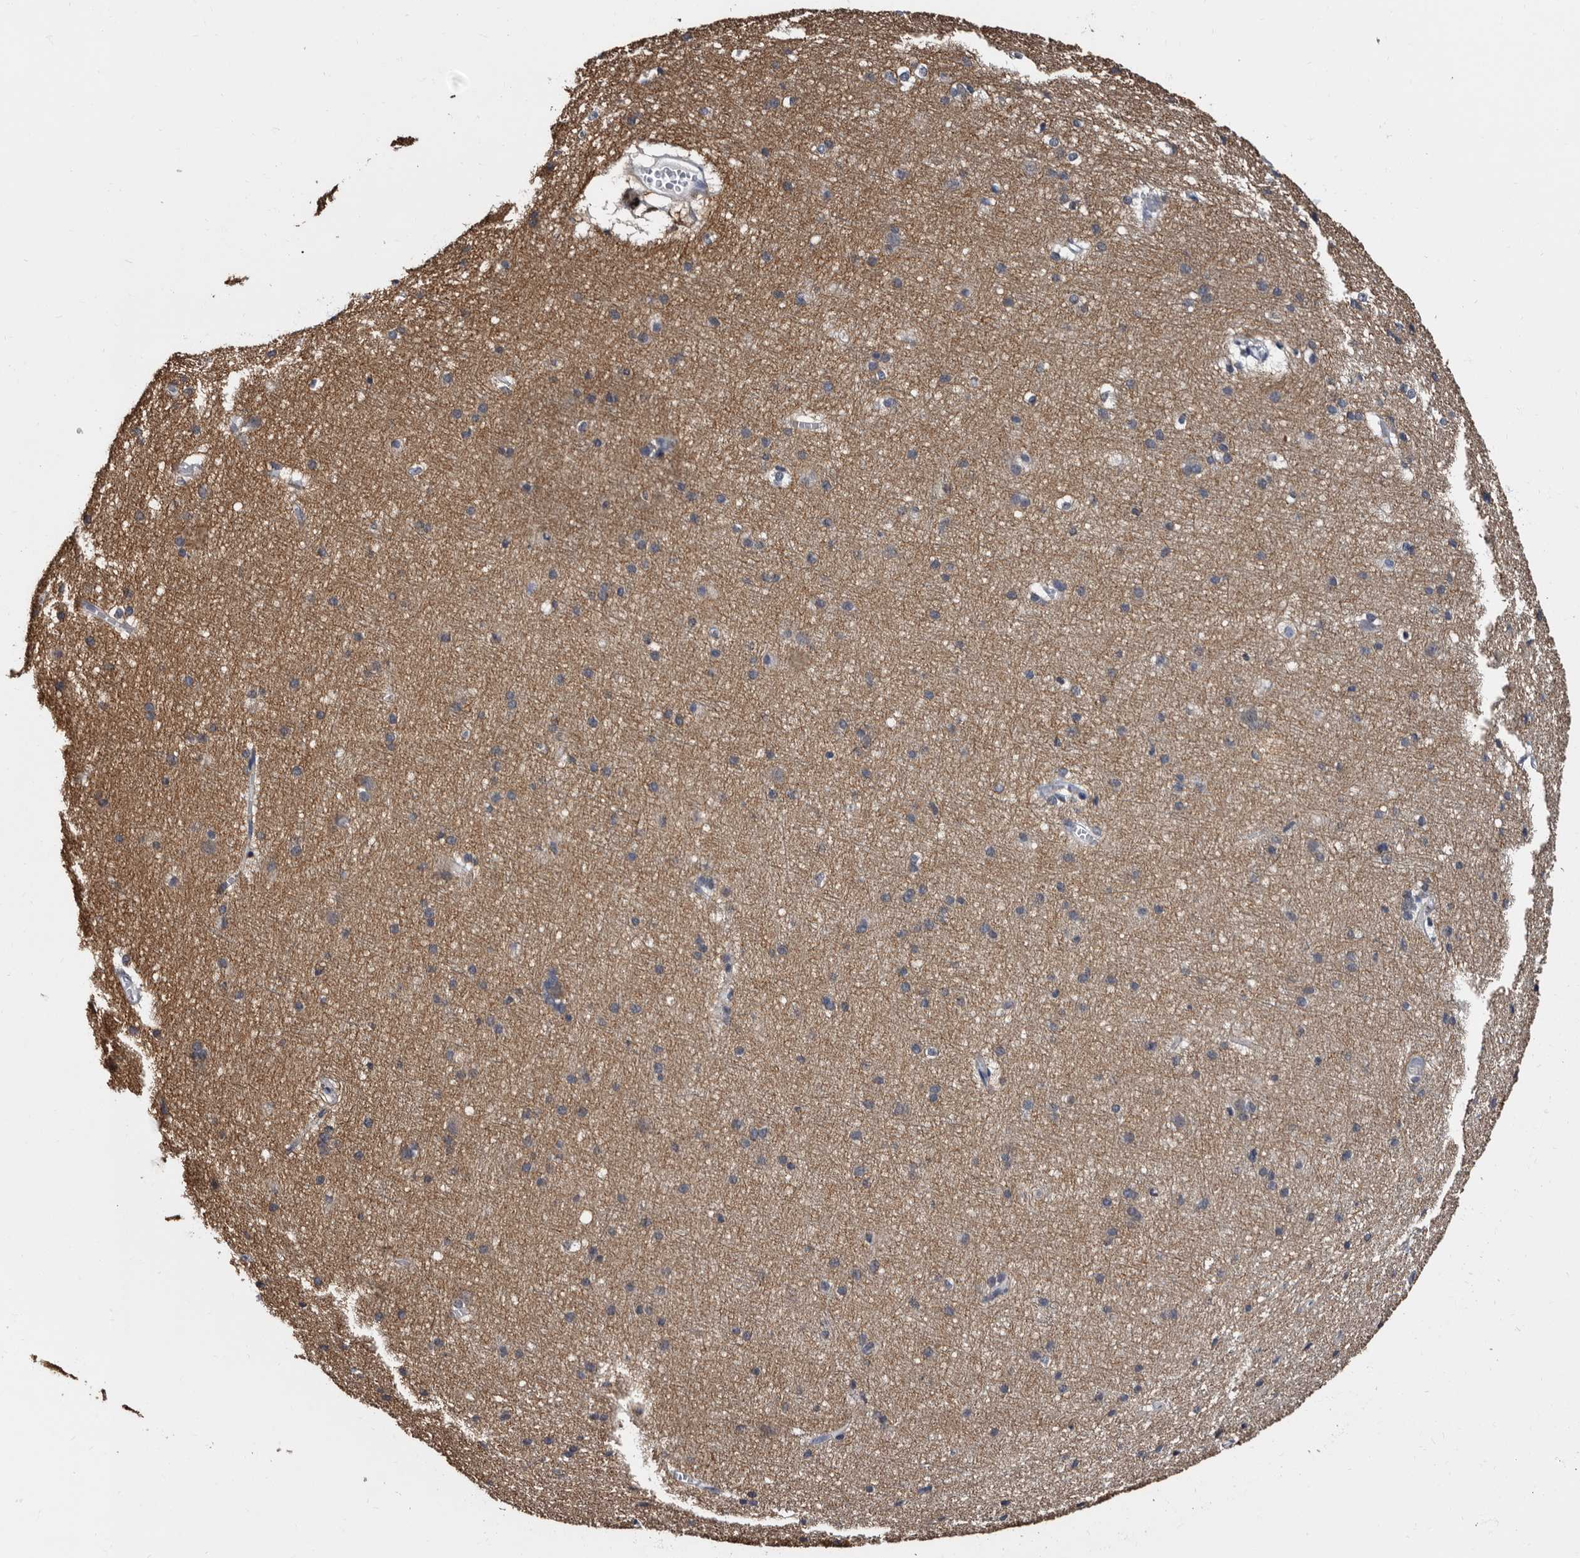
{"staining": {"intensity": "negative", "quantity": "none", "location": "none"}, "tissue": "cerebral cortex", "cell_type": "Endothelial cells", "image_type": "normal", "snomed": [{"axis": "morphology", "description": "Normal tissue, NOS"}, {"axis": "topography", "description": "Cerebral cortex"}], "caption": "This is an IHC histopathology image of benign cerebral cortex. There is no expression in endothelial cells.", "gene": "EPB41L3", "patient": {"sex": "male", "age": 54}}